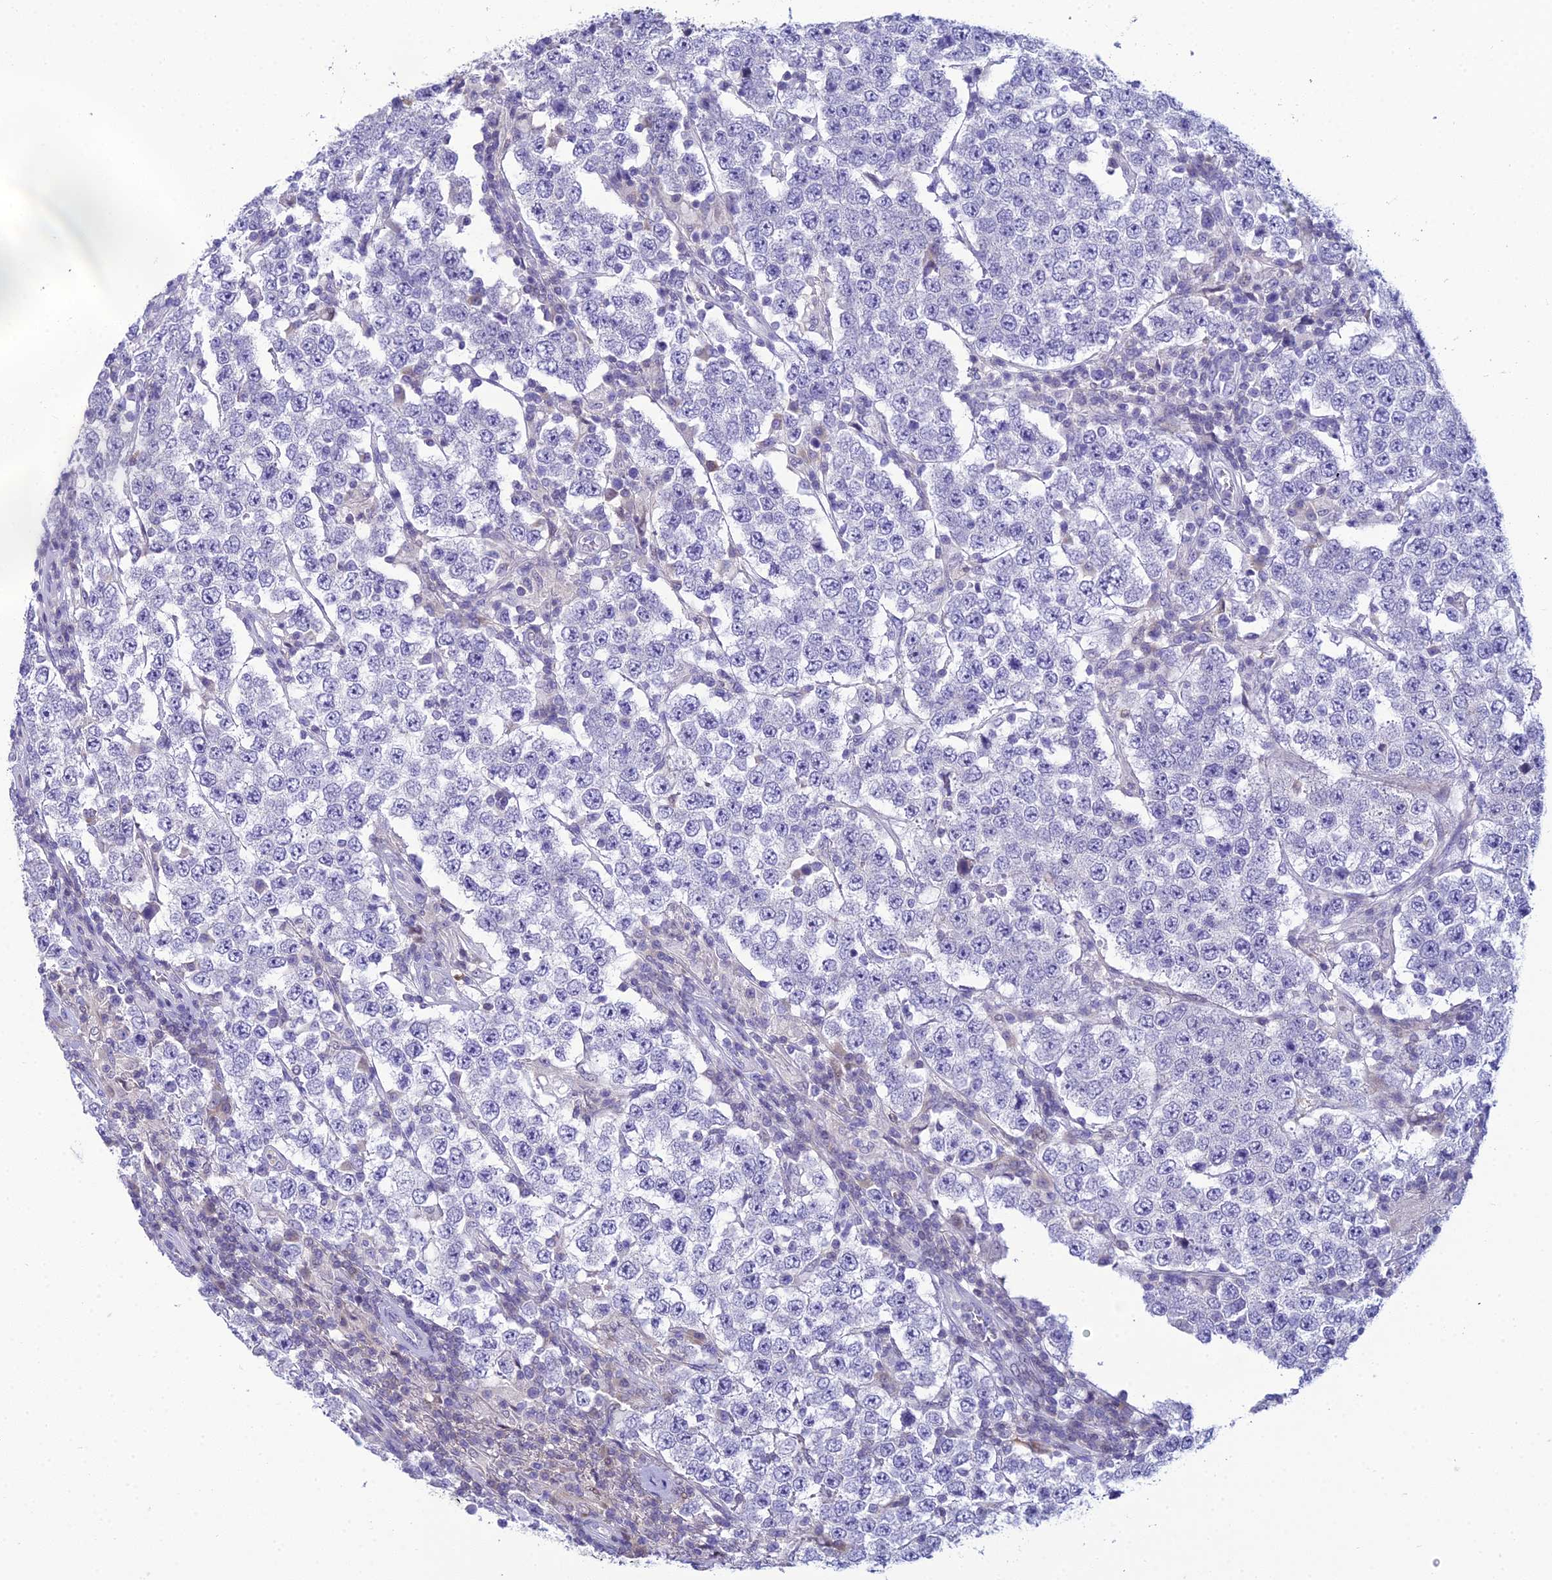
{"staining": {"intensity": "negative", "quantity": "none", "location": "none"}, "tissue": "testis cancer", "cell_type": "Tumor cells", "image_type": "cancer", "snomed": [{"axis": "morphology", "description": "Normal tissue, NOS"}, {"axis": "morphology", "description": "Urothelial carcinoma, High grade"}, {"axis": "morphology", "description": "Seminoma, NOS"}, {"axis": "morphology", "description": "Carcinoma, Embryonal, NOS"}, {"axis": "topography", "description": "Urinary bladder"}, {"axis": "topography", "description": "Testis"}], "caption": "Protein analysis of testis cancer (embryonal carcinoma) demonstrates no significant positivity in tumor cells.", "gene": "ZMIZ1", "patient": {"sex": "male", "age": 41}}